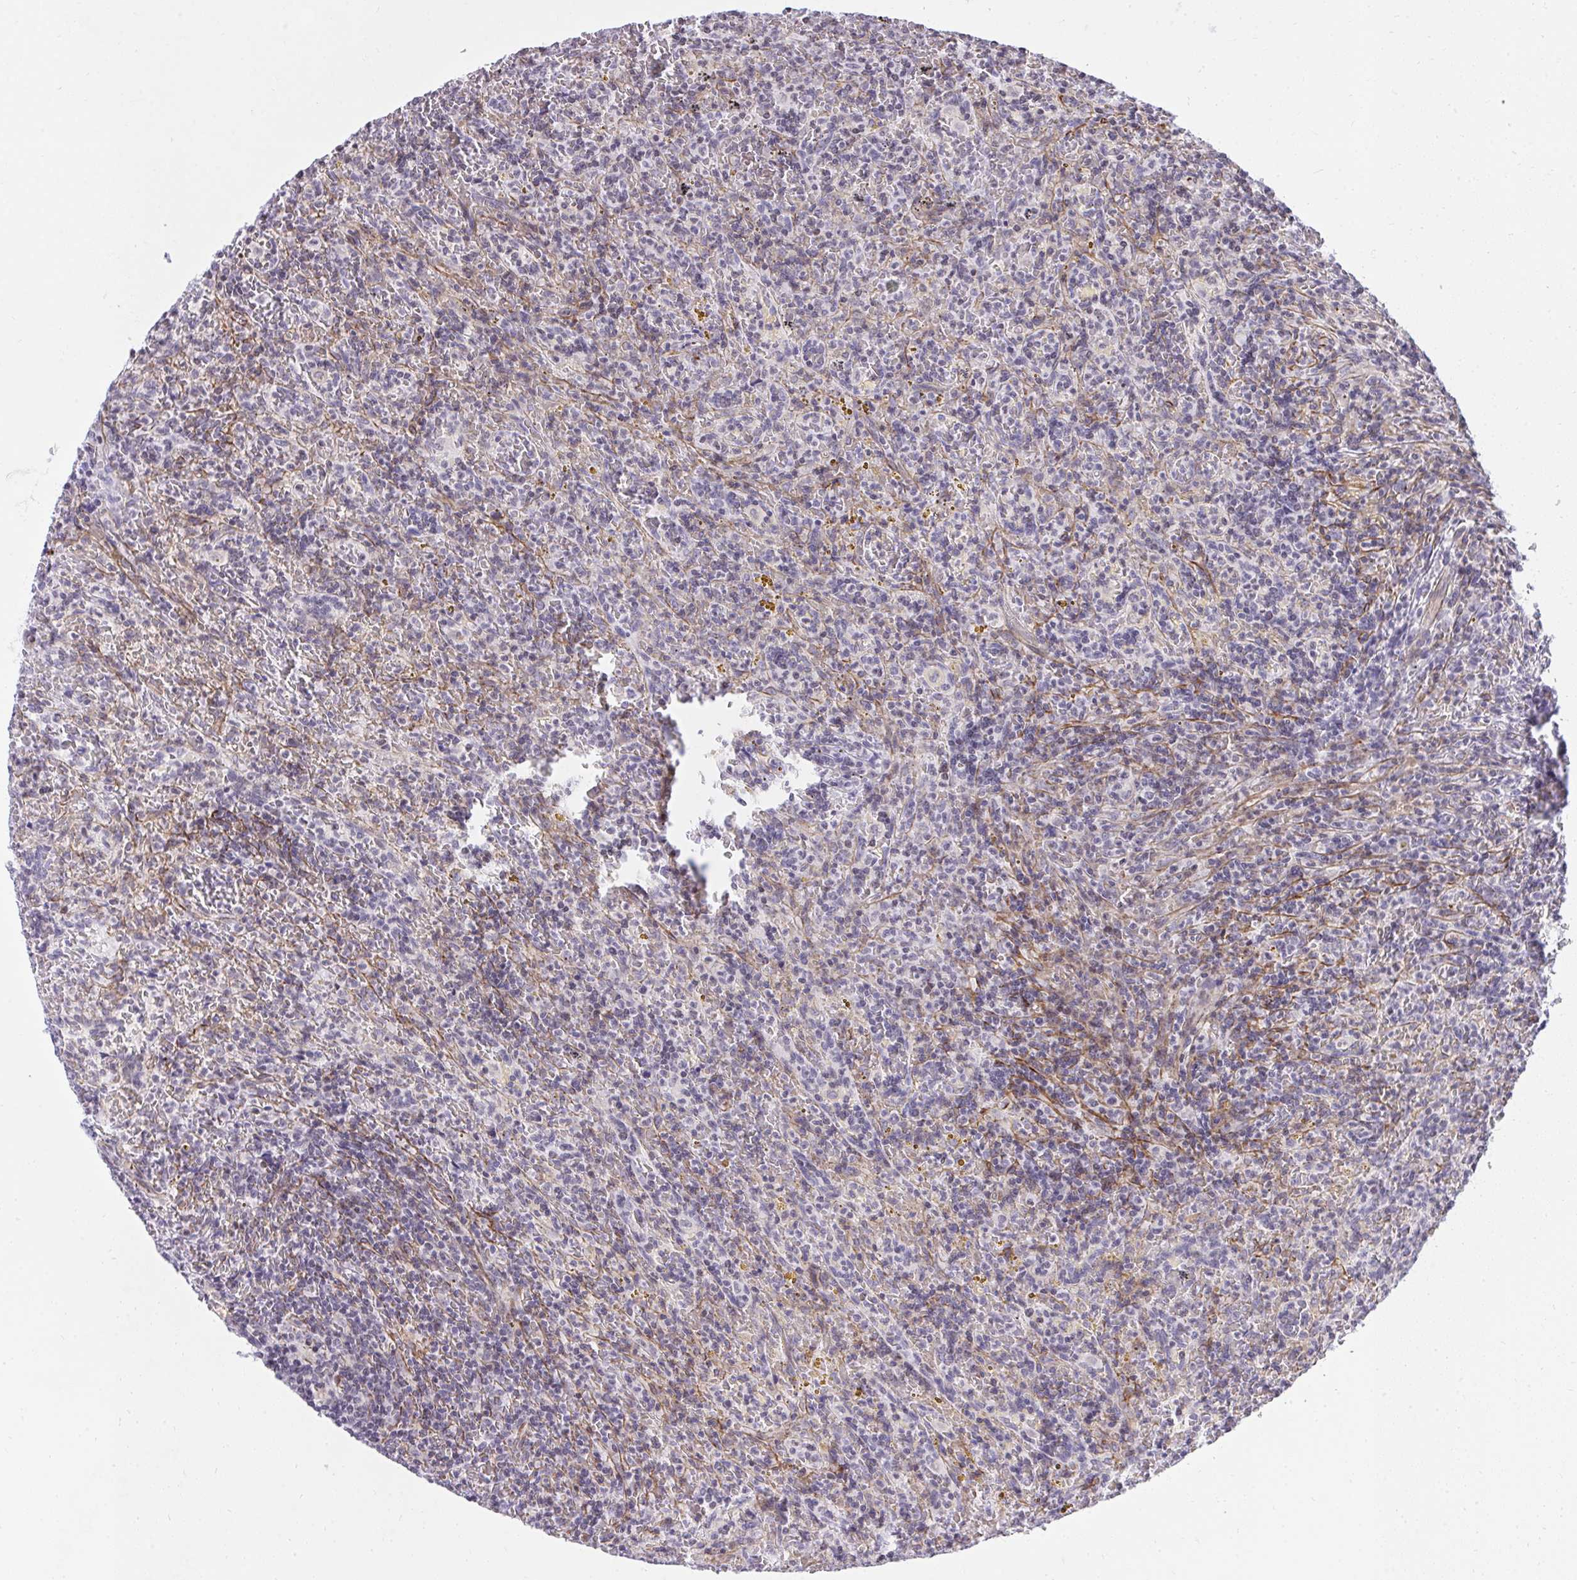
{"staining": {"intensity": "negative", "quantity": "none", "location": "none"}, "tissue": "lymphoma", "cell_type": "Tumor cells", "image_type": "cancer", "snomed": [{"axis": "morphology", "description": "Malignant lymphoma, non-Hodgkin's type, Low grade"}, {"axis": "topography", "description": "Spleen"}], "caption": "Histopathology image shows no significant protein staining in tumor cells of malignant lymphoma, non-Hodgkin's type (low-grade).", "gene": "KCNN4", "patient": {"sex": "female", "age": 70}}